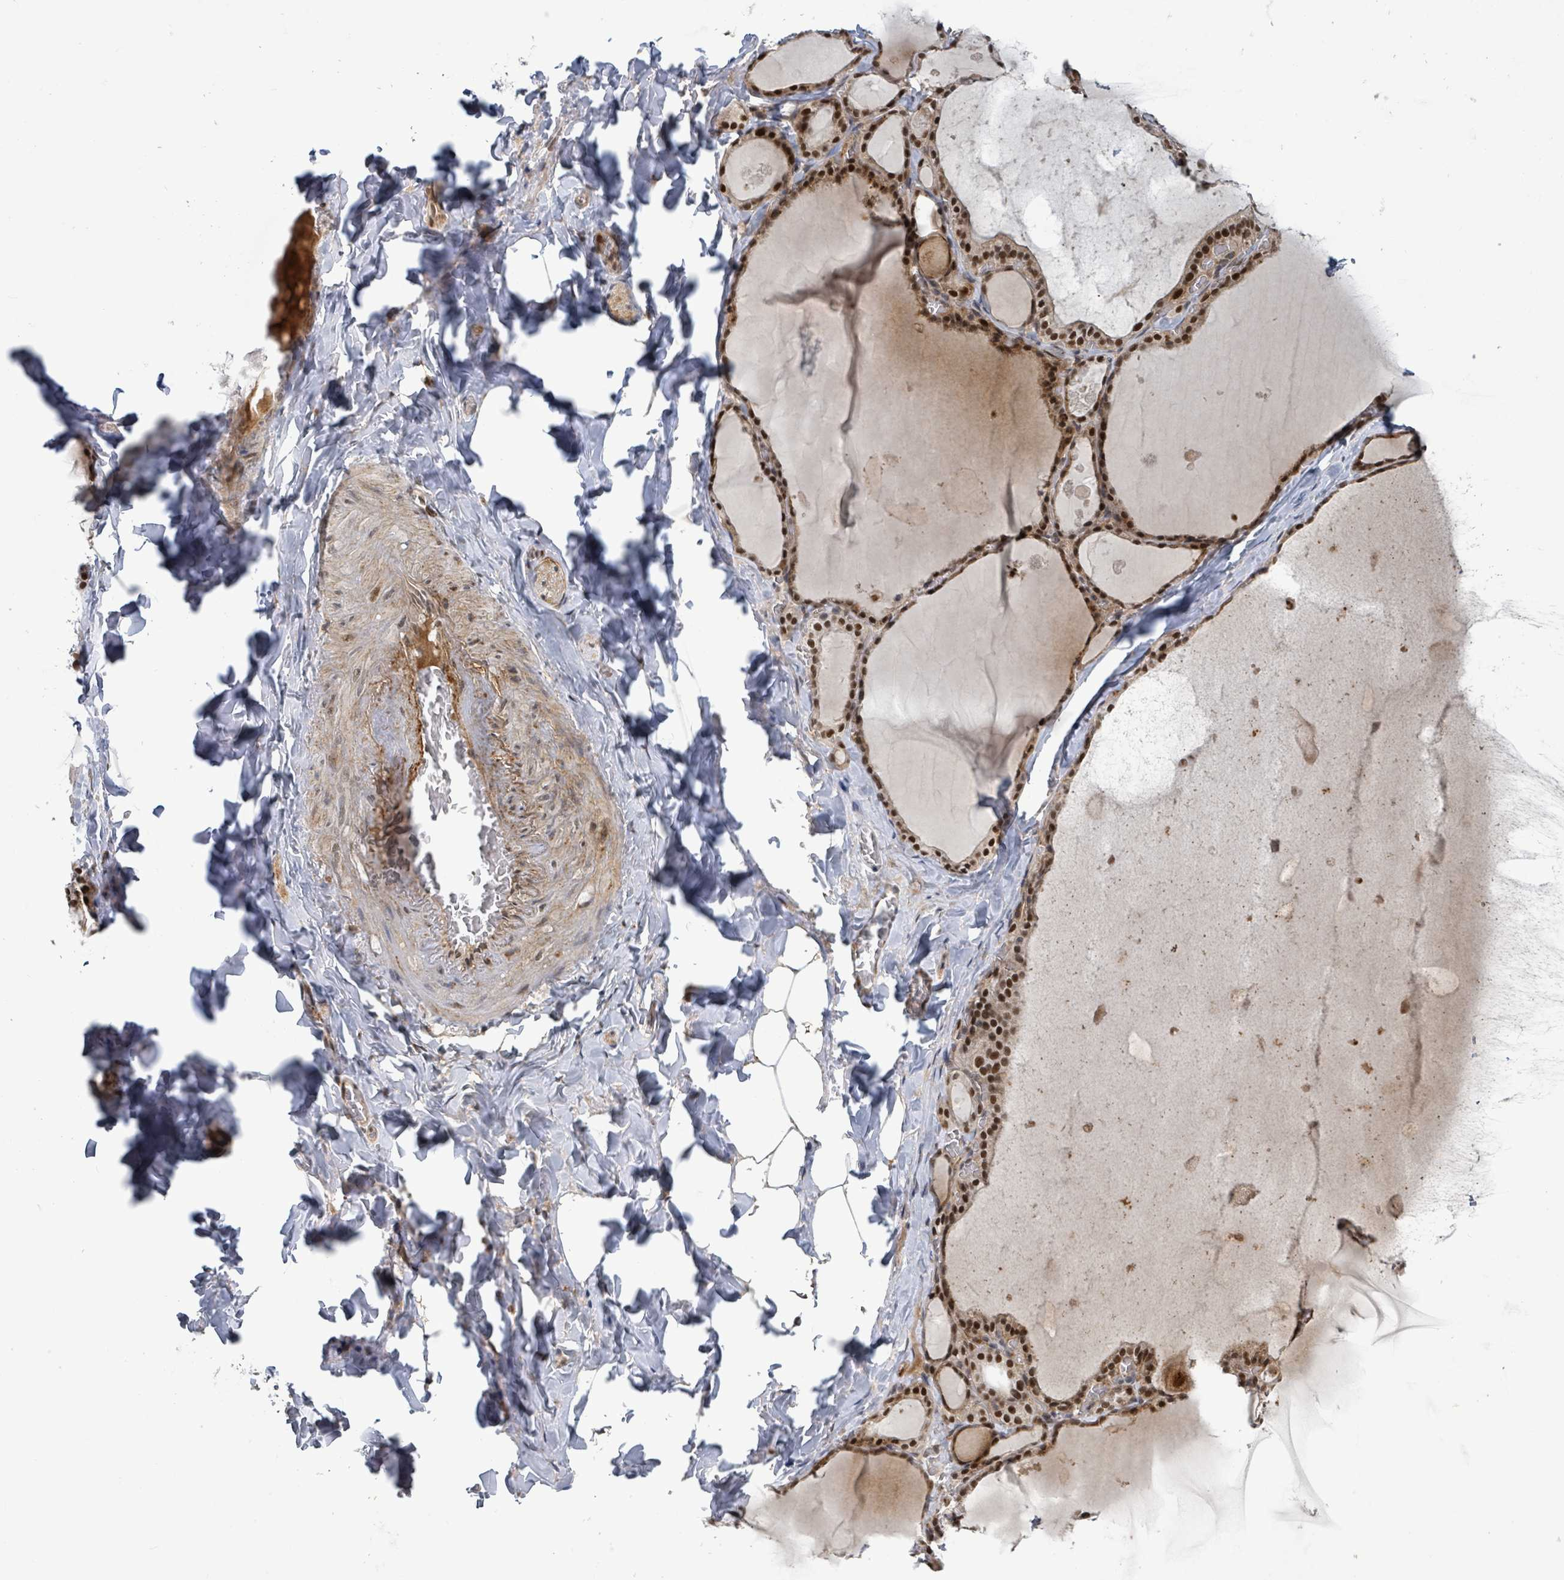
{"staining": {"intensity": "strong", "quantity": ">75%", "location": "cytoplasmic/membranous,nuclear"}, "tissue": "thyroid gland", "cell_type": "Glandular cells", "image_type": "normal", "snomed": [{"axis": "morphology", "description": "Normal tissue, NOS"}, {"axis": "topography", "description": "Thyroid gland"}], "caption": "Immunohistochemistry (IHC) (DAB (3,3'-diaminobenzidine)) staining of normal human thyroid gland reveals strong cytoplasmic/membranous,nuclear protein staining in approximately >75% of glandular cells. The protein of interest is stained brown, and the nuclei are stained in blue (DAB IHC with brightfield microscopy, high magnification).", "gene": "GTF3C1", "patient": {"sex": "male", "age": 56}}